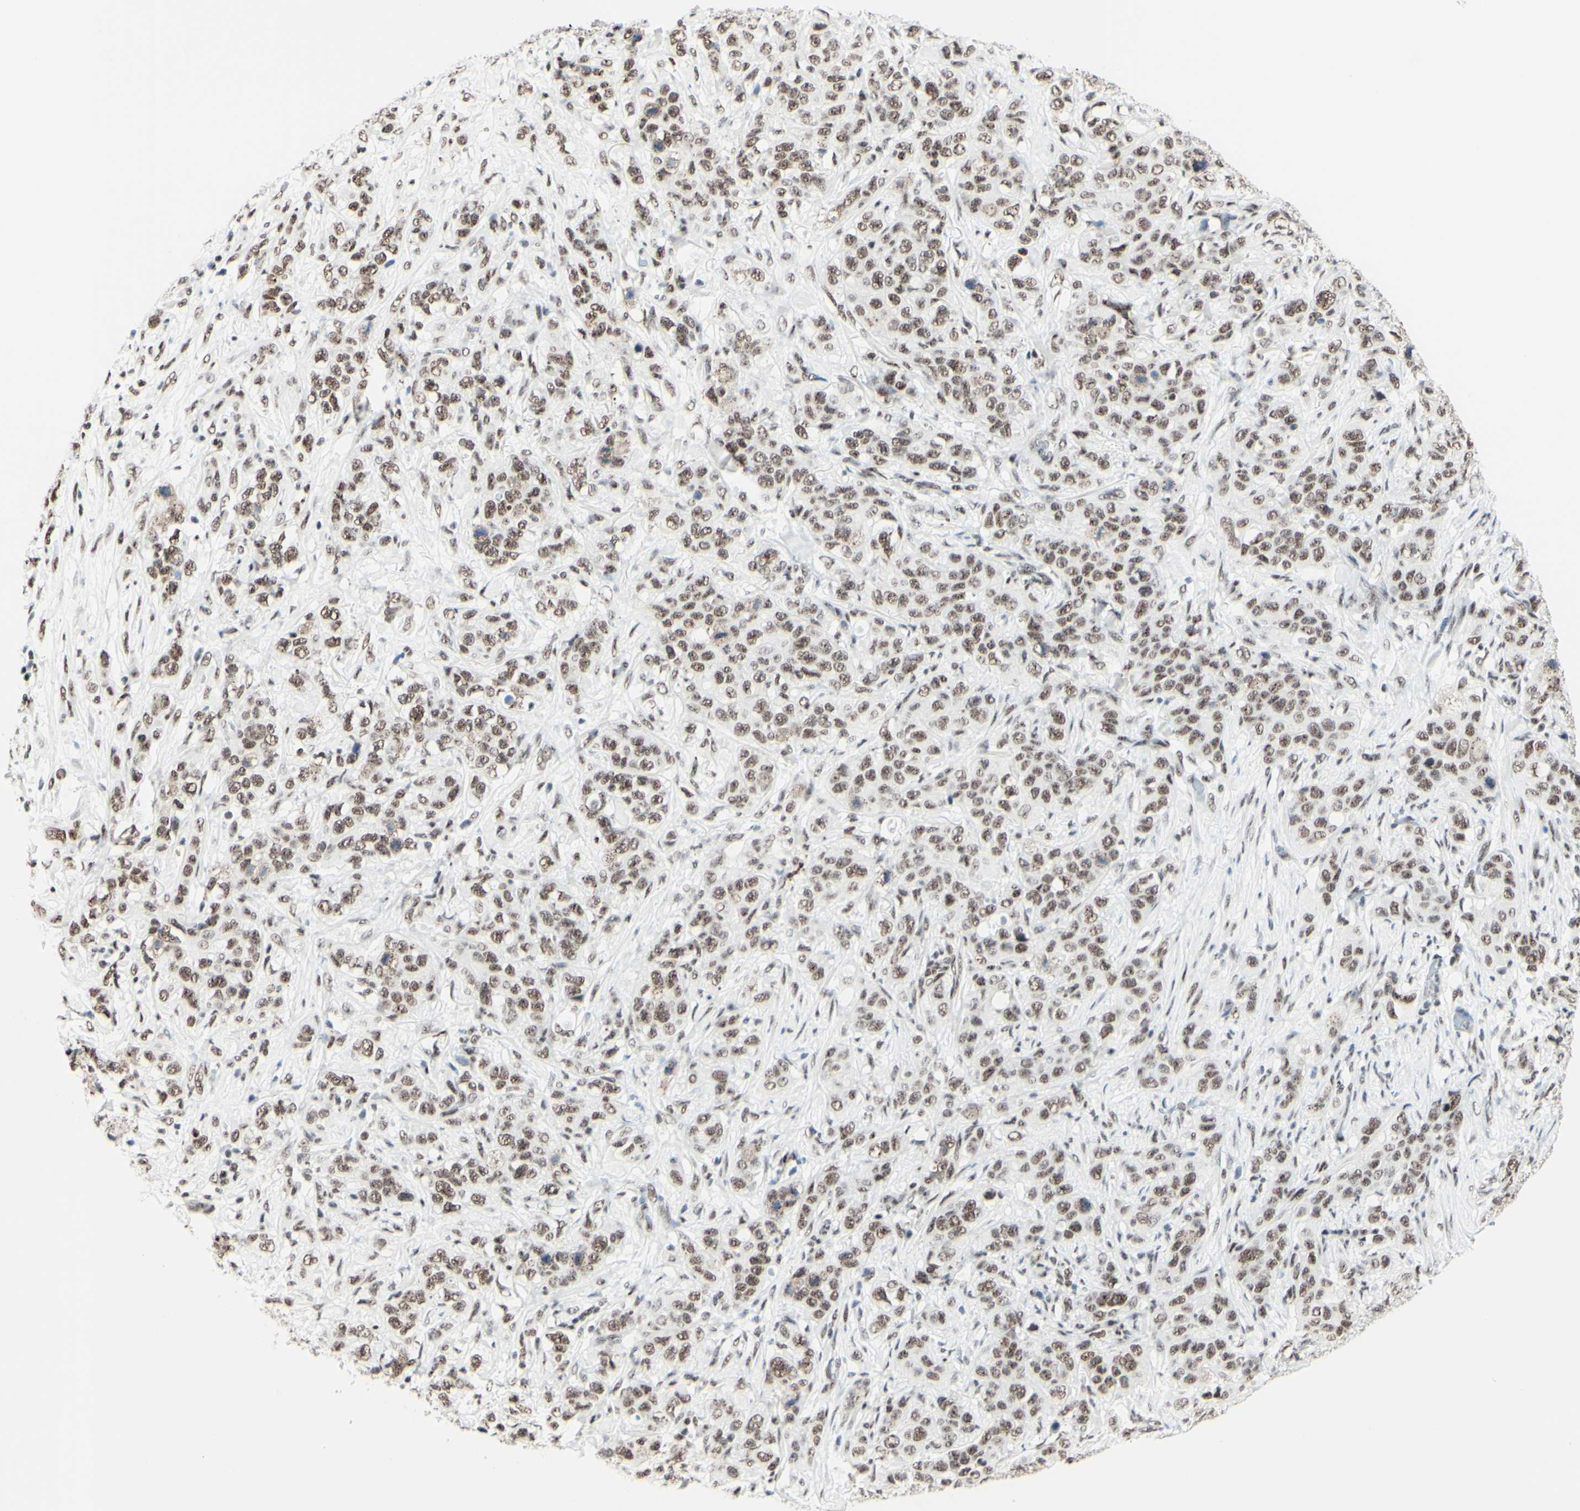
{"staining": {"intensity": "weak", "quantity": ">75%", "location": "nuclear"}, "tissue": "stomach cancer", "cell_type": "Tumor cells", "image_type": "cancer", "snomed": [{"axis": "morphology", "description": "Adenocarcinoma, NOS"}, {"axis": "topography", "description": "Stomach"}], "caption": "About >75% of tumor cells in human stomach cancer (adenocarcinoma) demonstrate weak nuclear protein positivity as visualized by brown immunohistochemical staining.", "gene": "WTAP", "patient": {"sex": "male", "age": 48}}